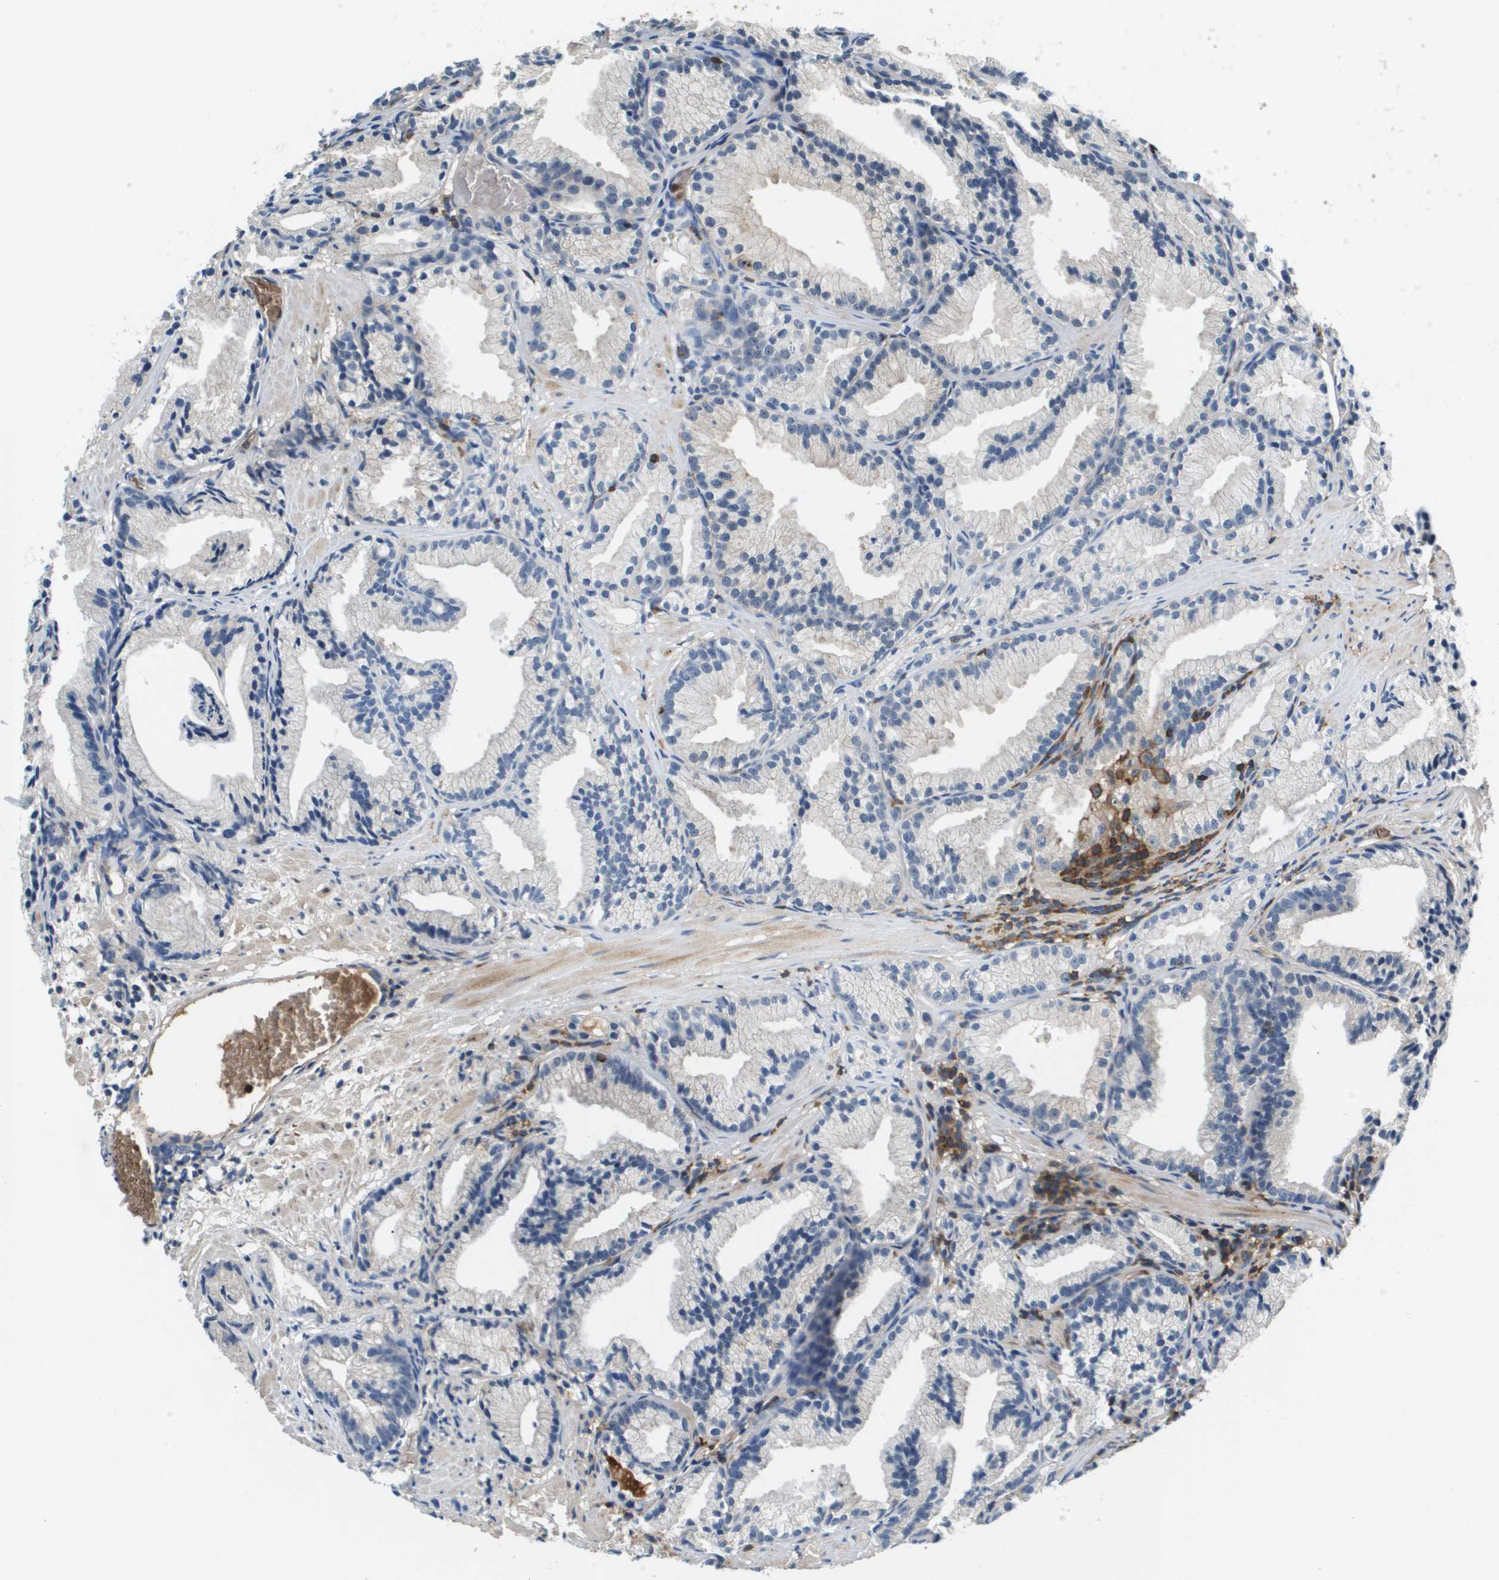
{"staining": {"intensity": "negative", "quantity": "none", "location": "none"}, "tissue": "prostate cancer", "cell_type": "Tumor cells", "image_type": "cancer", "snomed": [{"axis": "morphology", "description": "Adenocarcinoma, Low grade"}, {"axis": "topography", "description": "Prostate"}], "caption": "IHC photomicrograph of human prostate low-grade adenocarcinoma stained for a protein (brown), which reveals no expression in tumor cells.", "gene": "KCNQ5", "patient": {"sex": "male", "age": 89}}